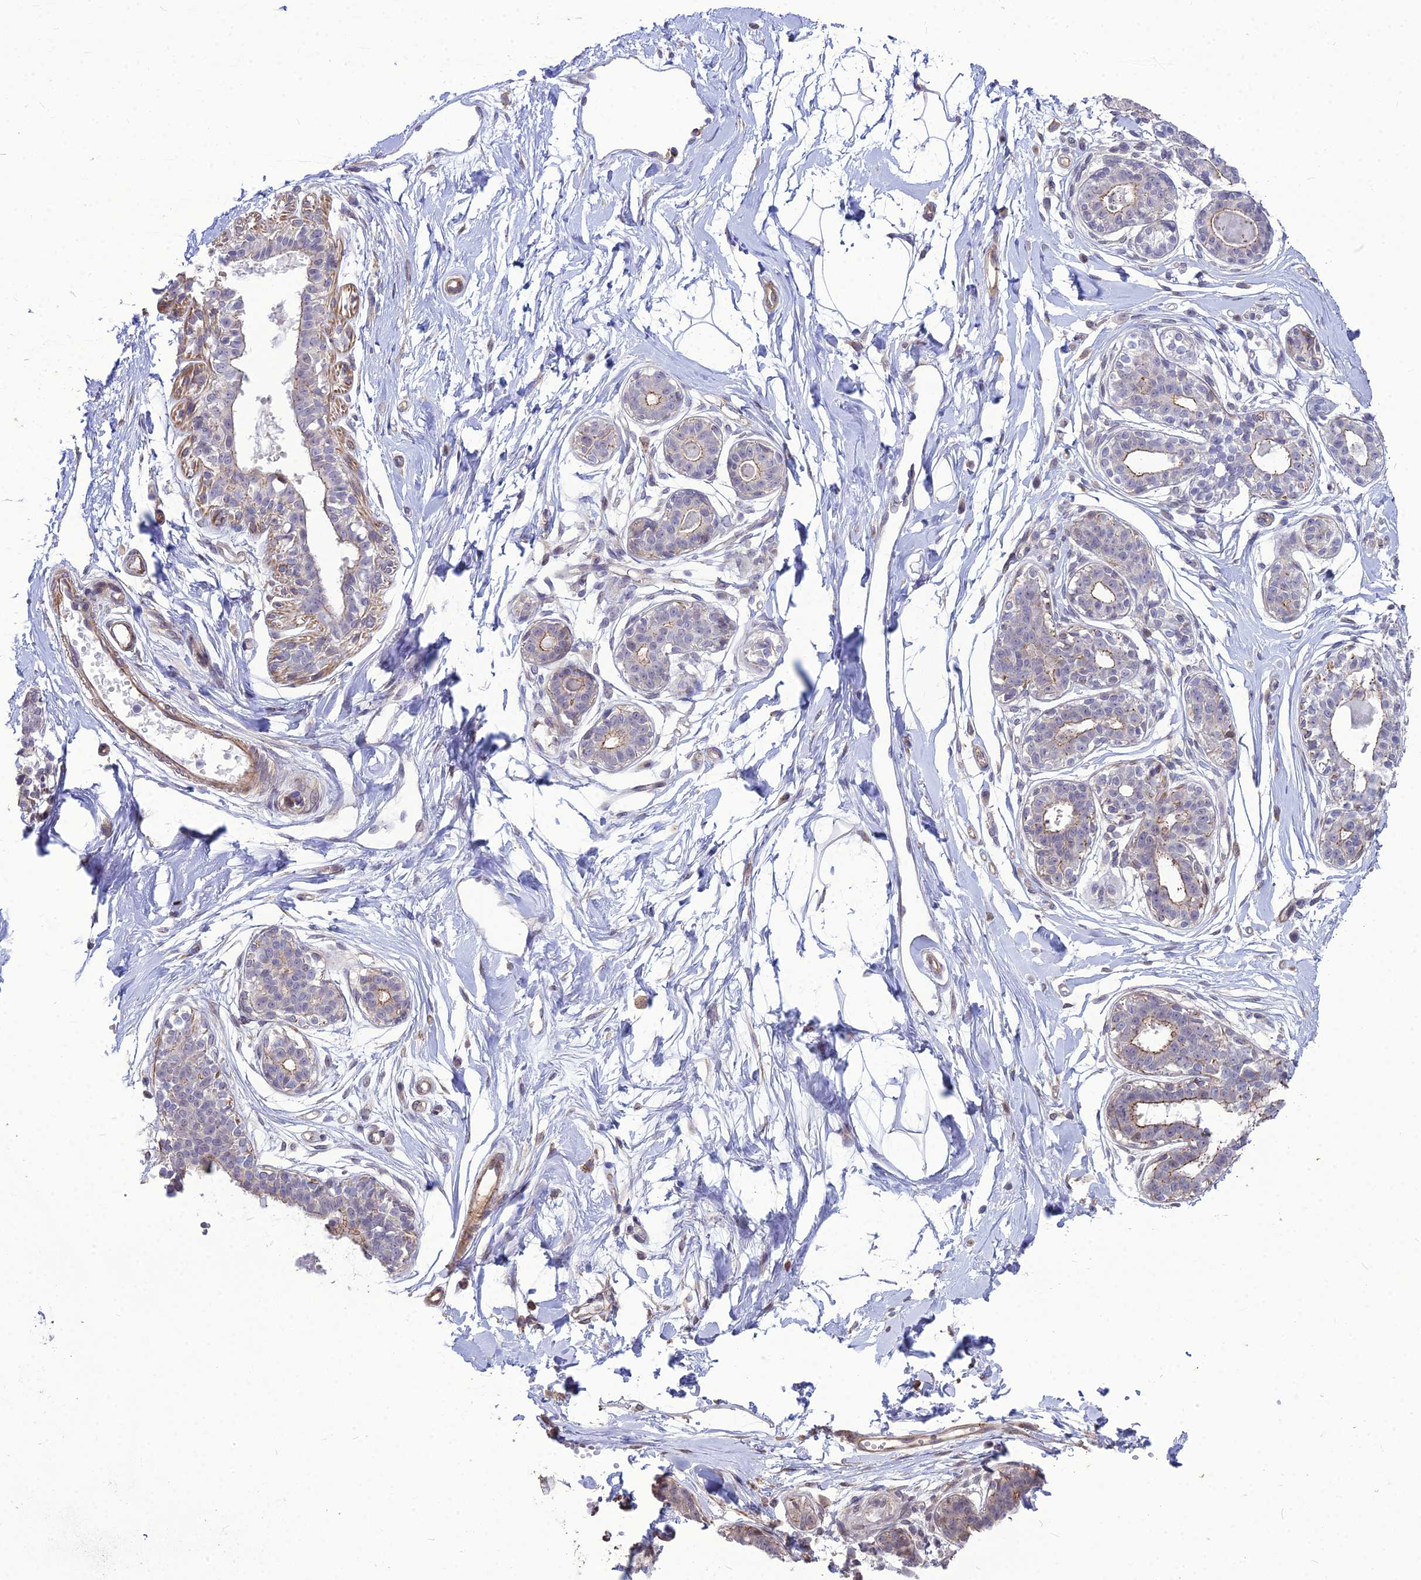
{"staining": {"intensity": "negative", "quantity": "none", "location": "none"}, "tissue": "breast", "cell_type": "Adipocytes", "image_type": "normal", "snomed": [{"axis": "morphology", "description": "Normal tissue, NOS"}, {"axis": "topography", "description": "Breast"}], "caption": "Protein analysis of benign breast displays no significant staining in adipocytes. (DAB immunohistochemistry (IHC) visualized using brightfield microscopy, high magnification).", "gene": "TSPYL2", "patient": {"sex": "female", "age": 45}}